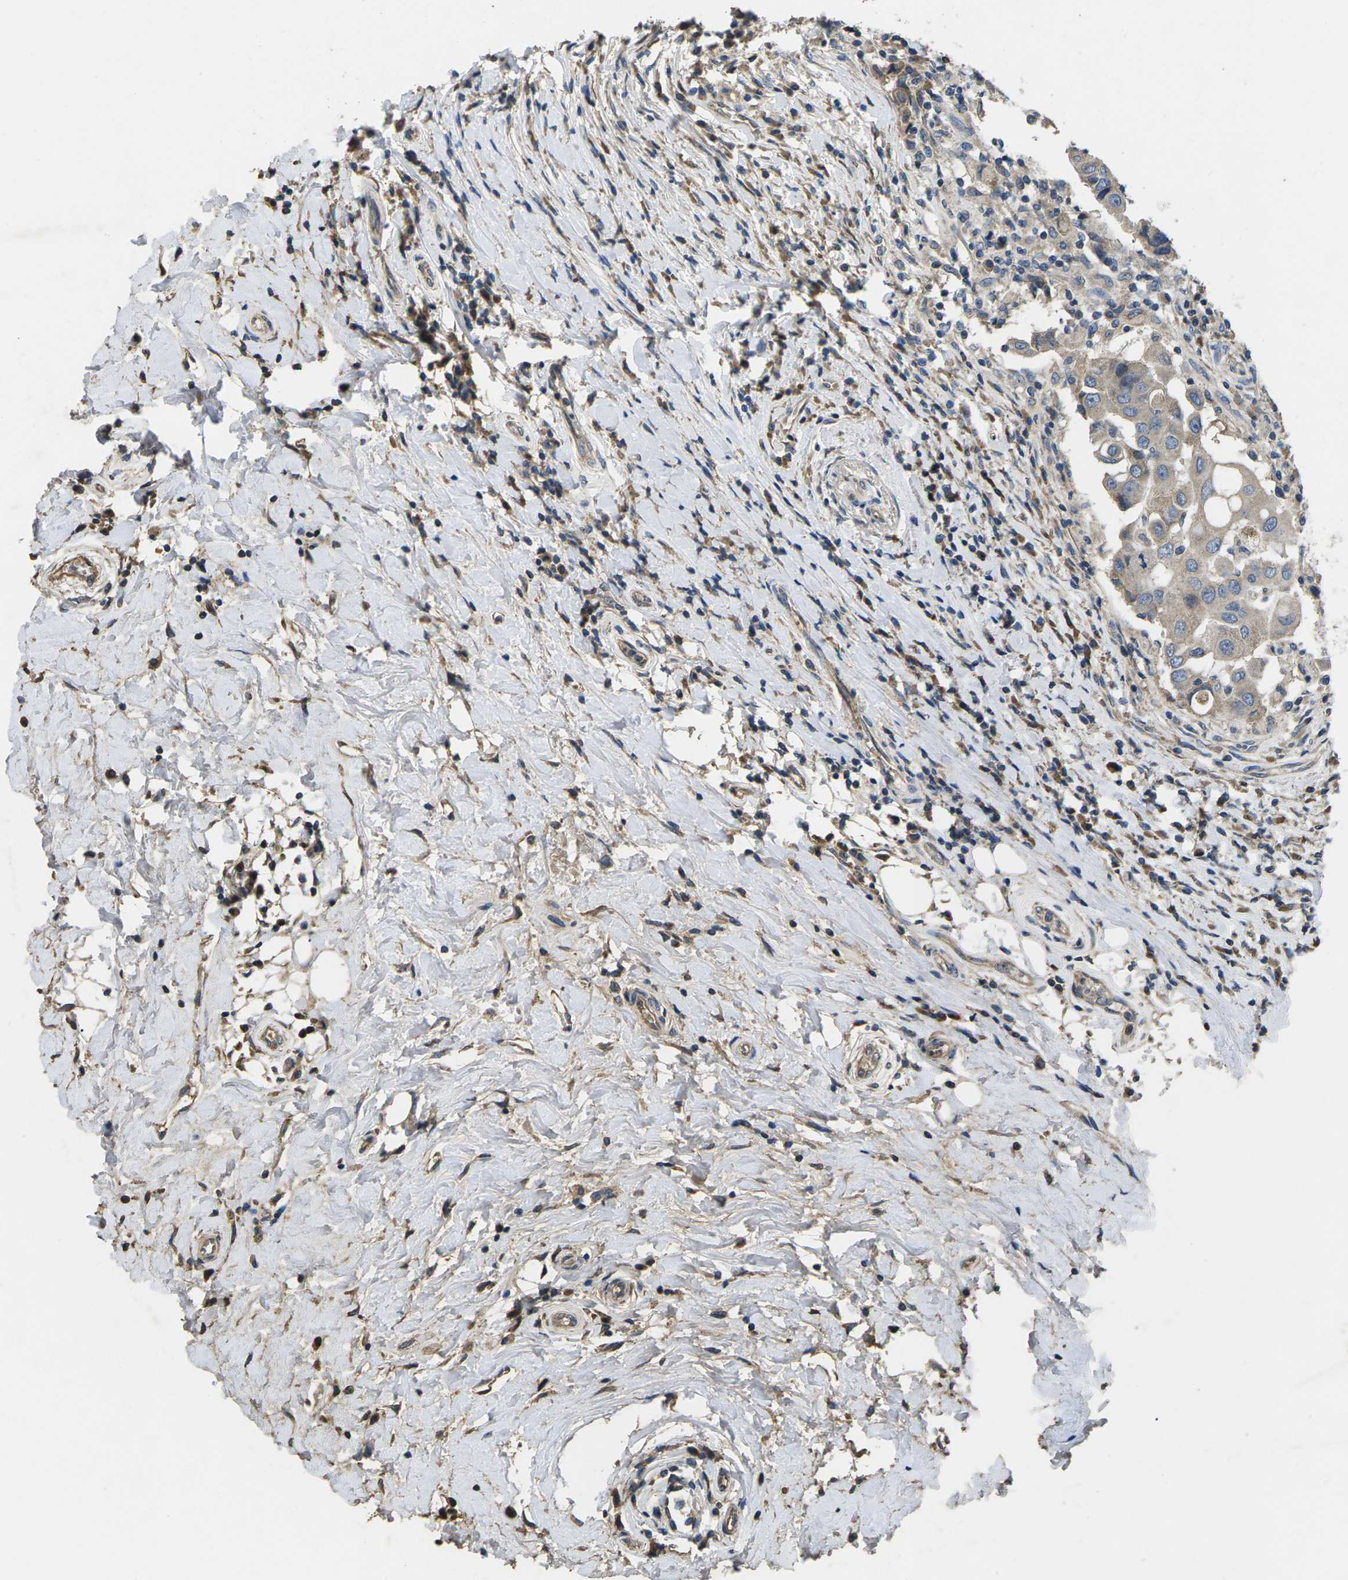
{"staining": {"intensity": "weak", "quantity": "25%-75%", "location": "cytoplasmic/membranous"}, "tissue": "breast cancer", "cell_type": "Tumor cells", "image_type": "cancer", "snomed": [{"axis": "morphology", "description": "Duct carcinoma"}, {"axis": "topography", "description": "Breast"}], "caption": "An image of human breast cancer stained for a protein shows weak cytoplasmic/membranous brown staining in tumor cells.", "gene": "B4GAT1", "patient": {"sex": "female", "age": 27}}